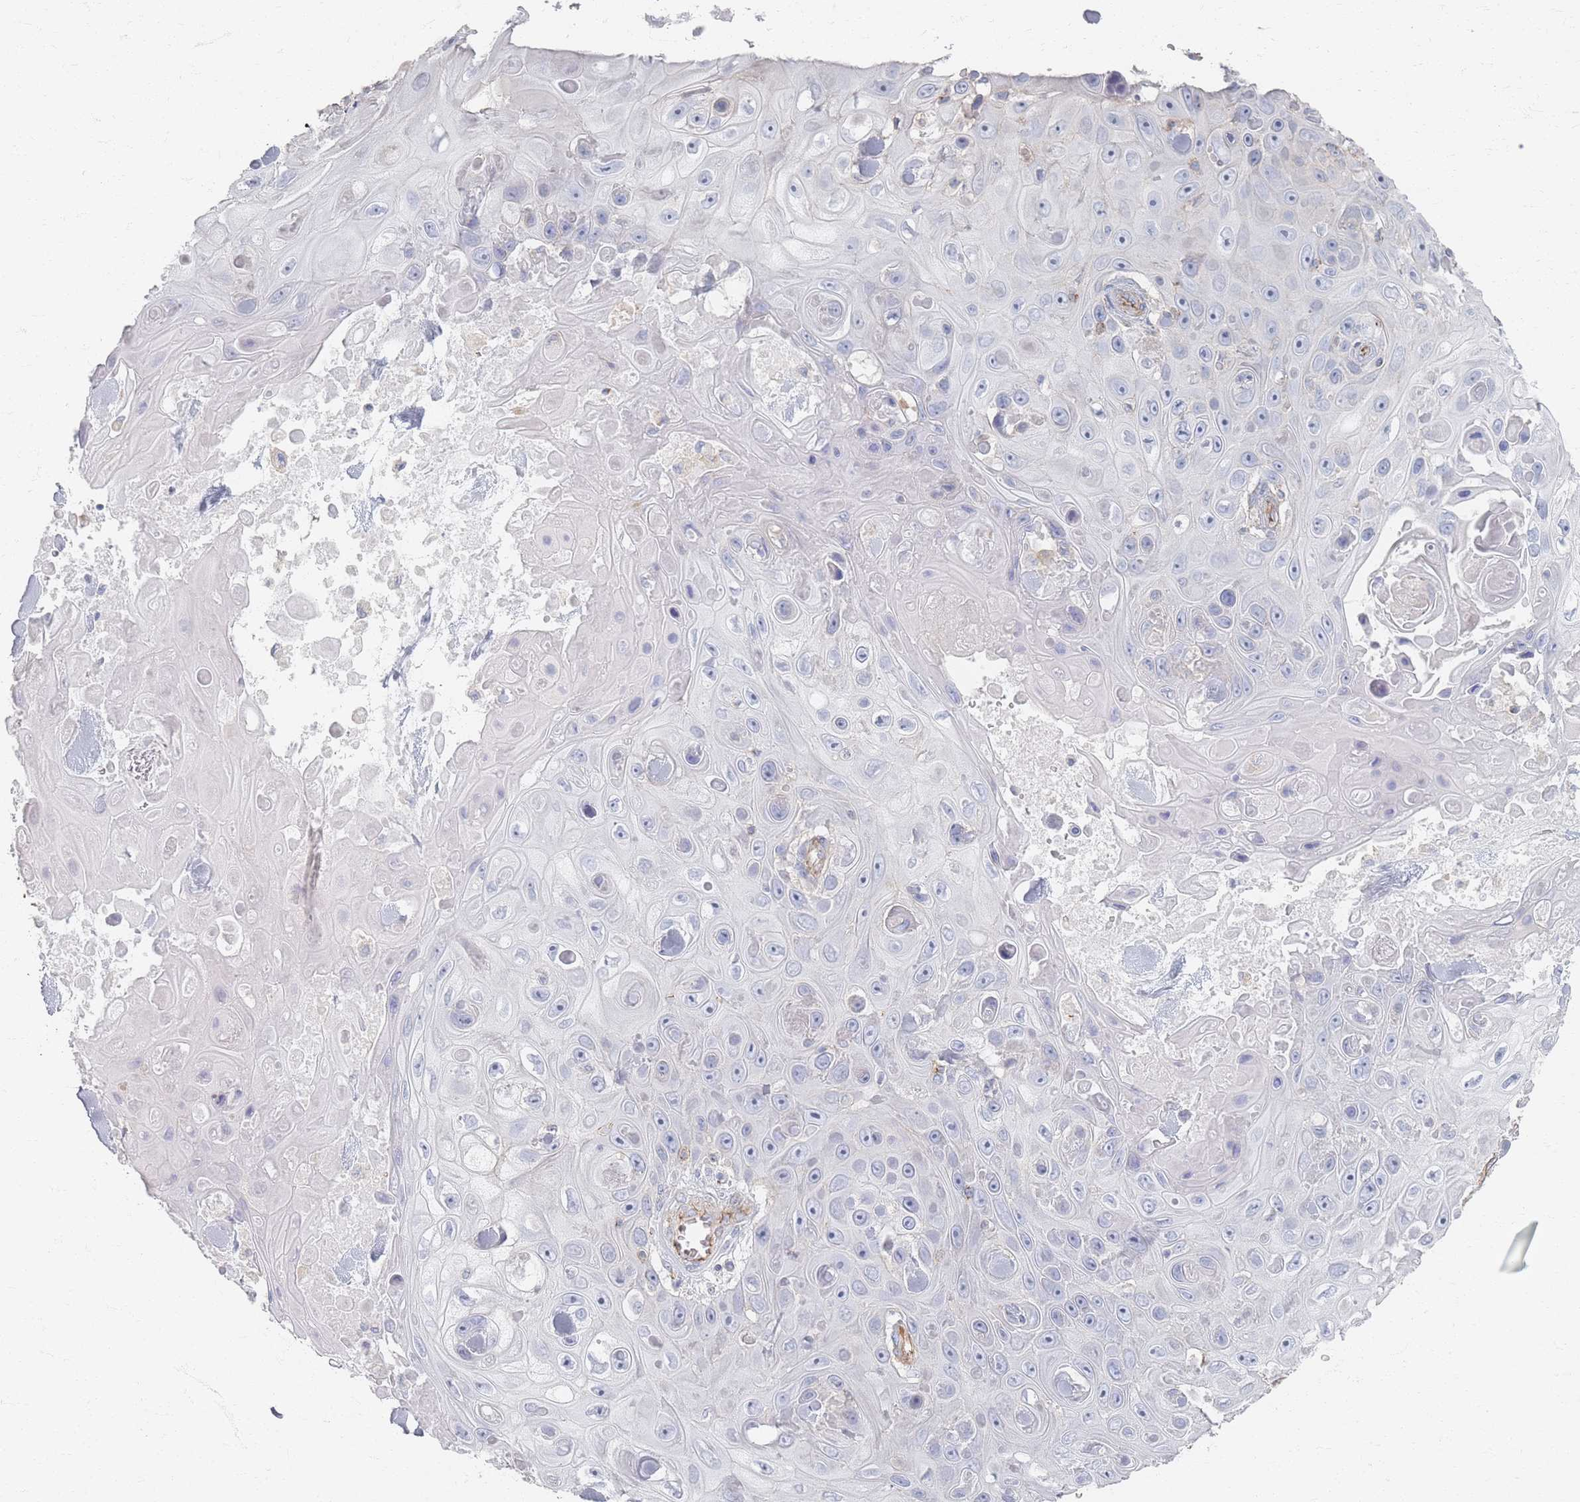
{"staining": {"intensity": "negative", "quantity": "none", "location": "none"}, "tissue": "skin cancer", "cell_type": "Tumor cells", "image_type": "cancer", "snomed": [{"axis": "morphology", "description": "Squamous cell carcinoma, NOS"}, {"axis": "topography", "description": "Skin"}], "caption": "Histopathology image shows no protein expression in tumor cells of skin cancer (squamous cell carcinoma) tissue. (DAB (3,3'-diaminobenzidine) immunohistochemistry visualized using brightfield microscopy, high magnification).", "gene": "GNB1", "patient": {"sex": "male", "age": 82}}